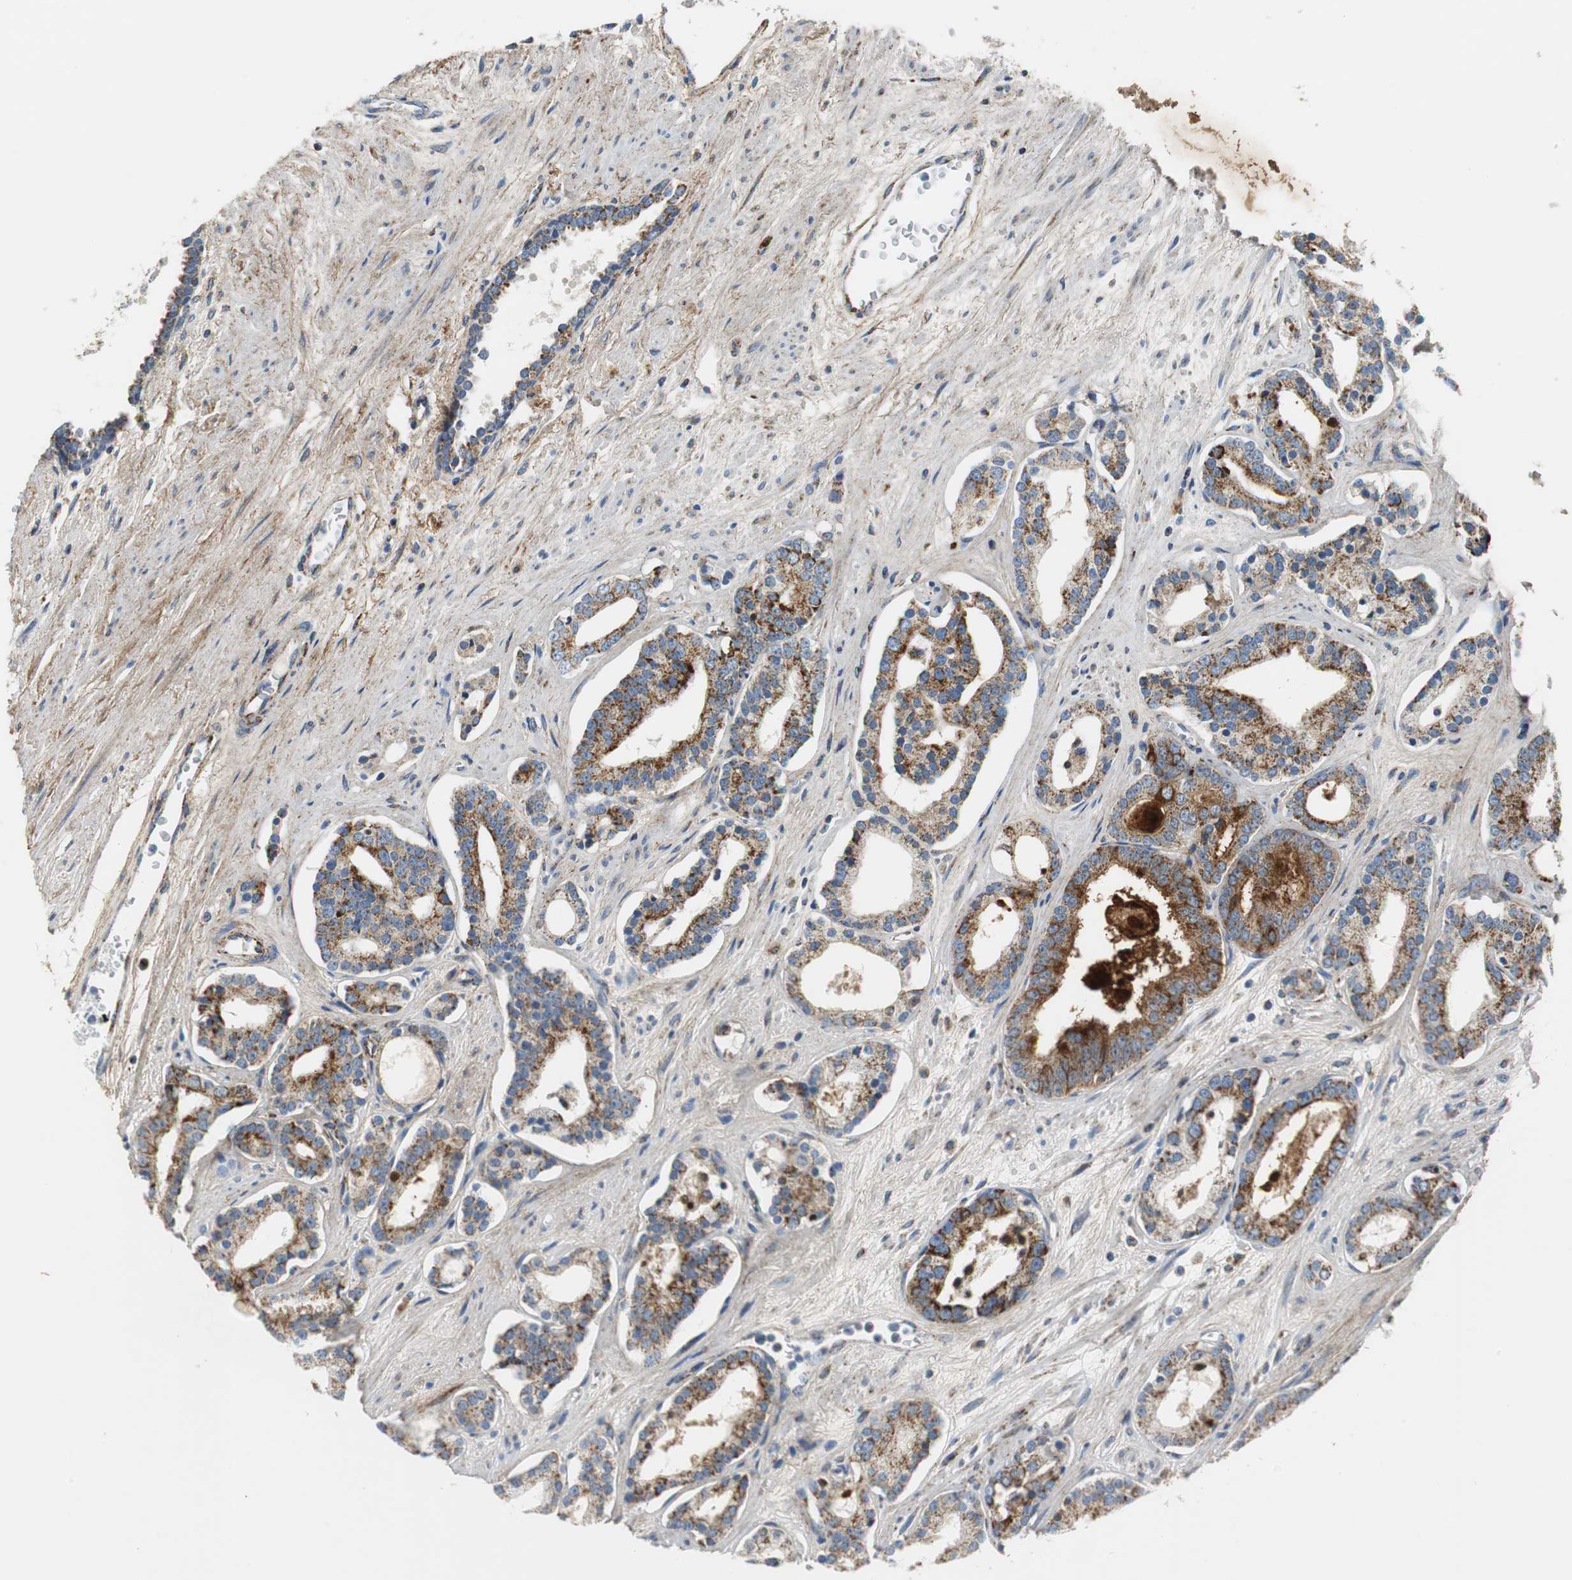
{"staining": {"intensity": "strong", "quantity": ">75%", "location": "cytoplasmic/membranous"}, "tissue": "prostate cancer", "cell_type": "Tumor cells", "image_type": "cancer", "snomed": [{"axis": "morphology", "description": "Adenocarcinoma, Low grade"}, {"axis": "topography", "description": "Prostate"}], "caption": "Immunohistochemistry micrograph of neoplastic tissue: prostate cancer stained using IHC reveals high levels of strong protein expression localized specifically in the cytoplasmic/membranous of tumor cells, appearing as a cytoplasmic/membranous brown color.", "gene": "C1QTNF7", "patient": {"sex": "male", "age": 63}}